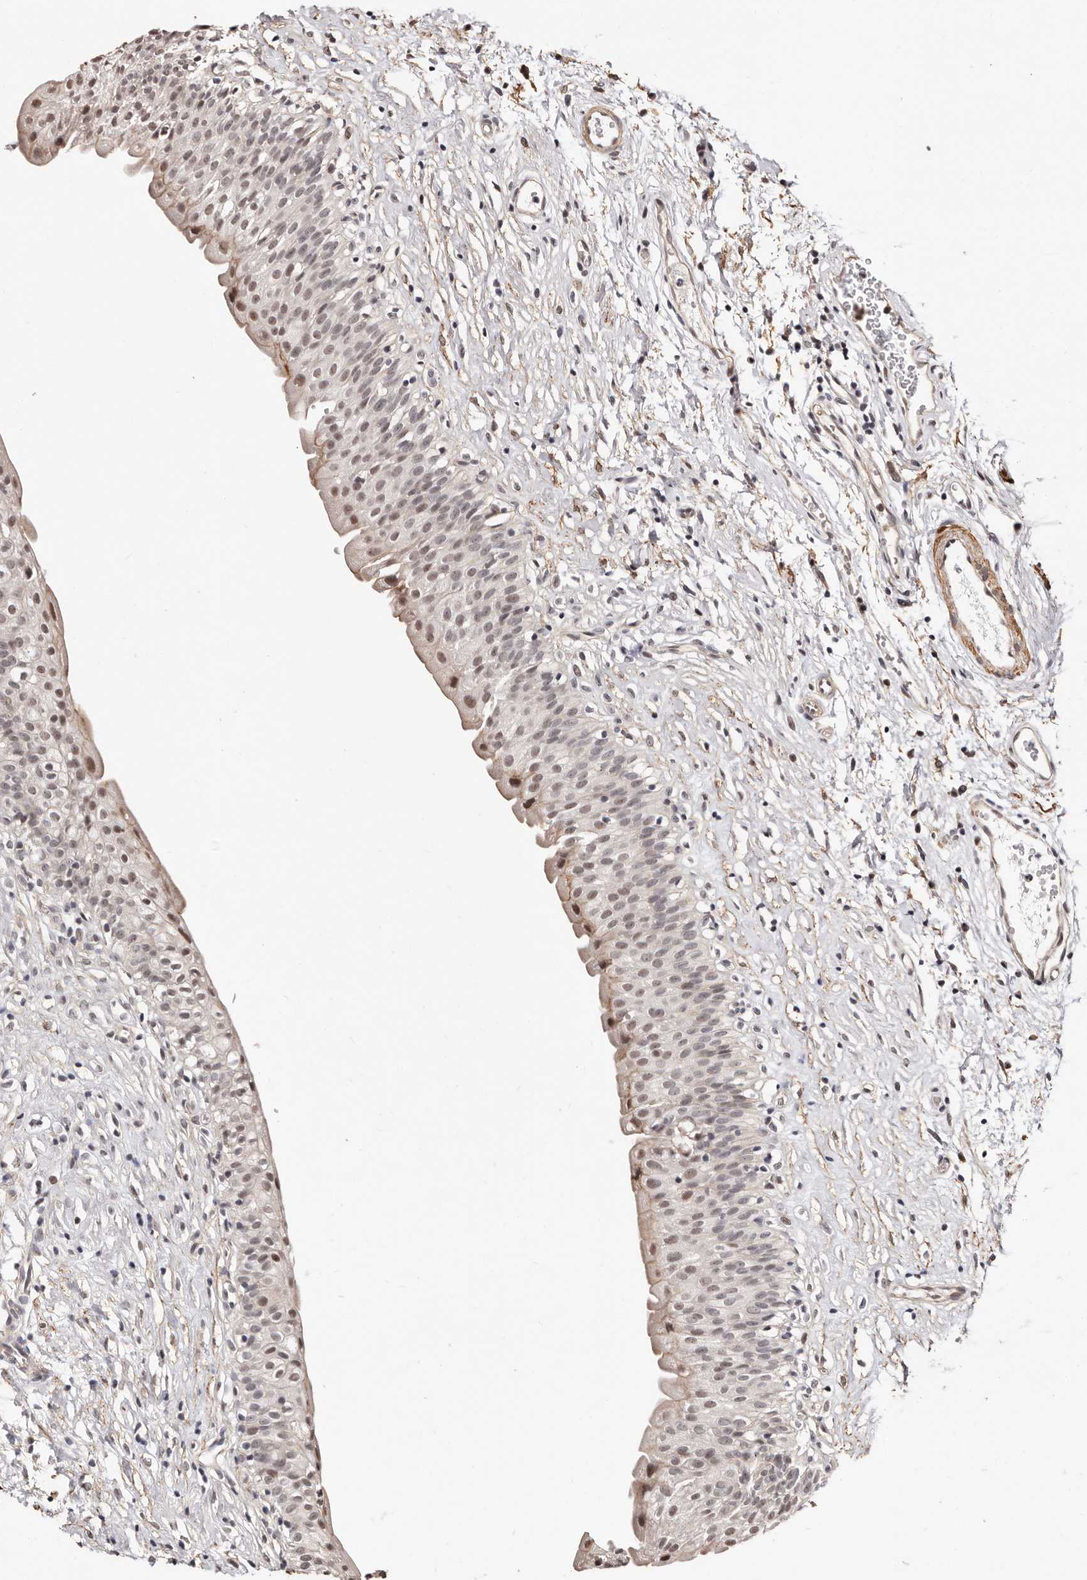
{"staining": {"intensity": "weak", "quantity": "<25%", "location": "nuclear"}, "tissue": "urinary bladder", "cell_type": "Urothelial cells", "image_type": "normal", "snomed": [{"axis": "morphology", "description": "Normal tissue, NOS"}, {"axis": "topography", "description": "Urinary bladder"}], "caption": "The histopathology image demonstrates no significant staining in urothelial cells of urinary bladder.", "gene": "TRIP13", "patient": {"sex": "male", "age": 51}}